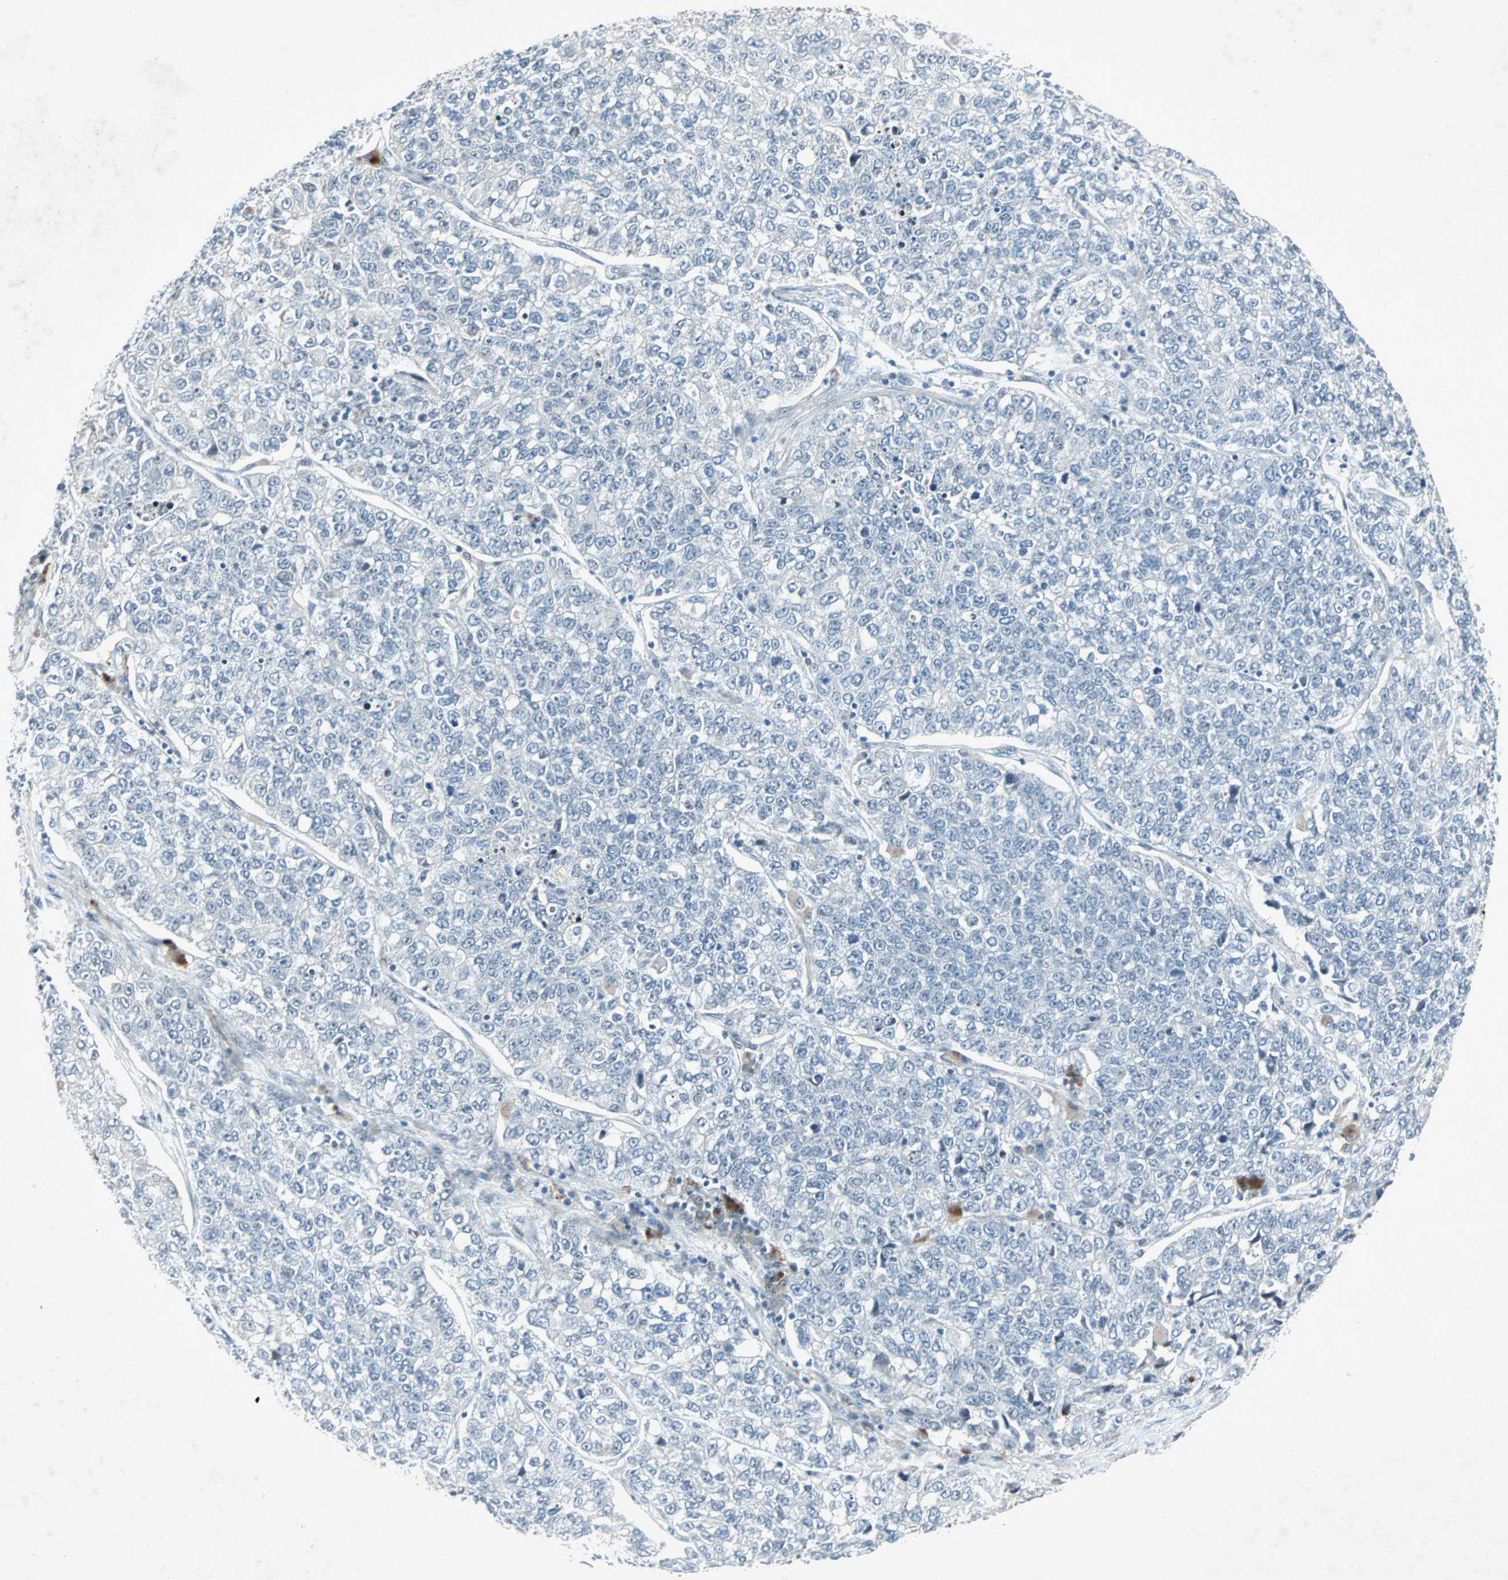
{"staining": {"intensity": "negative", "quantity": "none", "location": "none"}, "tissue": "lung cancer", "cell_type": "Tumor cells", "image_type": "cancer", "snomed": [{"axis": "morphology", "description": "Adenocarcinoma, NOS"}, {"axis": "topography", "description": "Lung"}], "caption": "A micrograph of human lung adenocarcinoma is negative for staining in tumor cells.", "gene": "LANCL3", "patient": {"sex": "male", "age": 49}}